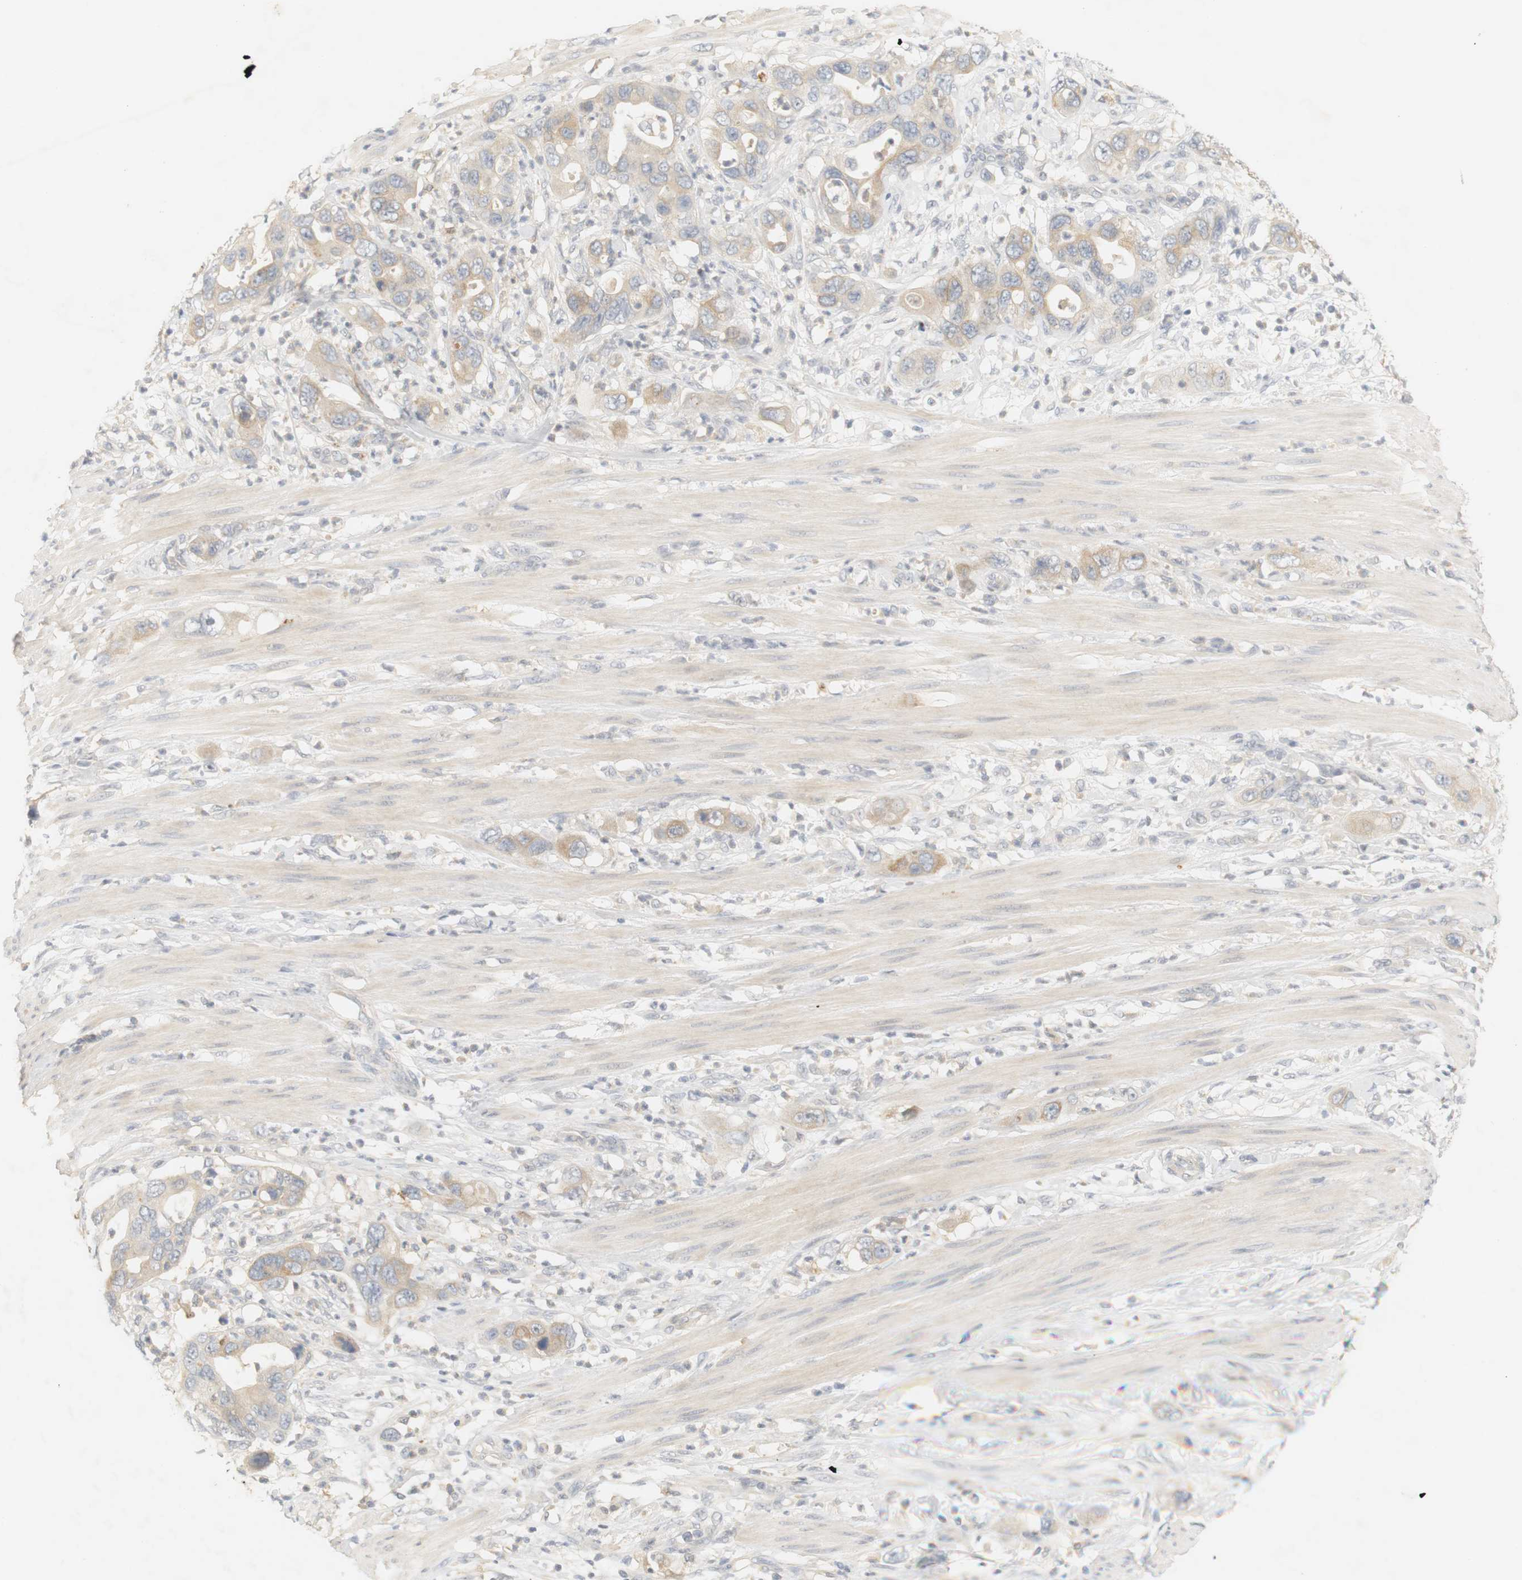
{"staining": {"intensity": "weak", "quantity": "<25%", "location": "cytoplasmic/membranous"}, "tissue": "pancreatic cancer", "cell_type": "Tumor cells", "image_type": "cancer", "snomed": [{"axis": "morphology", "description": "Adenocarcinoma, NOS"}, {"axis": "topography", "description": "Pancreas"}], "caption": "Image shows no protein expression in tumor cells of pancreatic adenocarcinoma tissue. (DAB (3,3'-diaminobenzidine) immunohistochemistry (IHC) with hematoxylin counter stain).", "gene": "RTN3", "patient": {"sex": "female", "age": 71}}